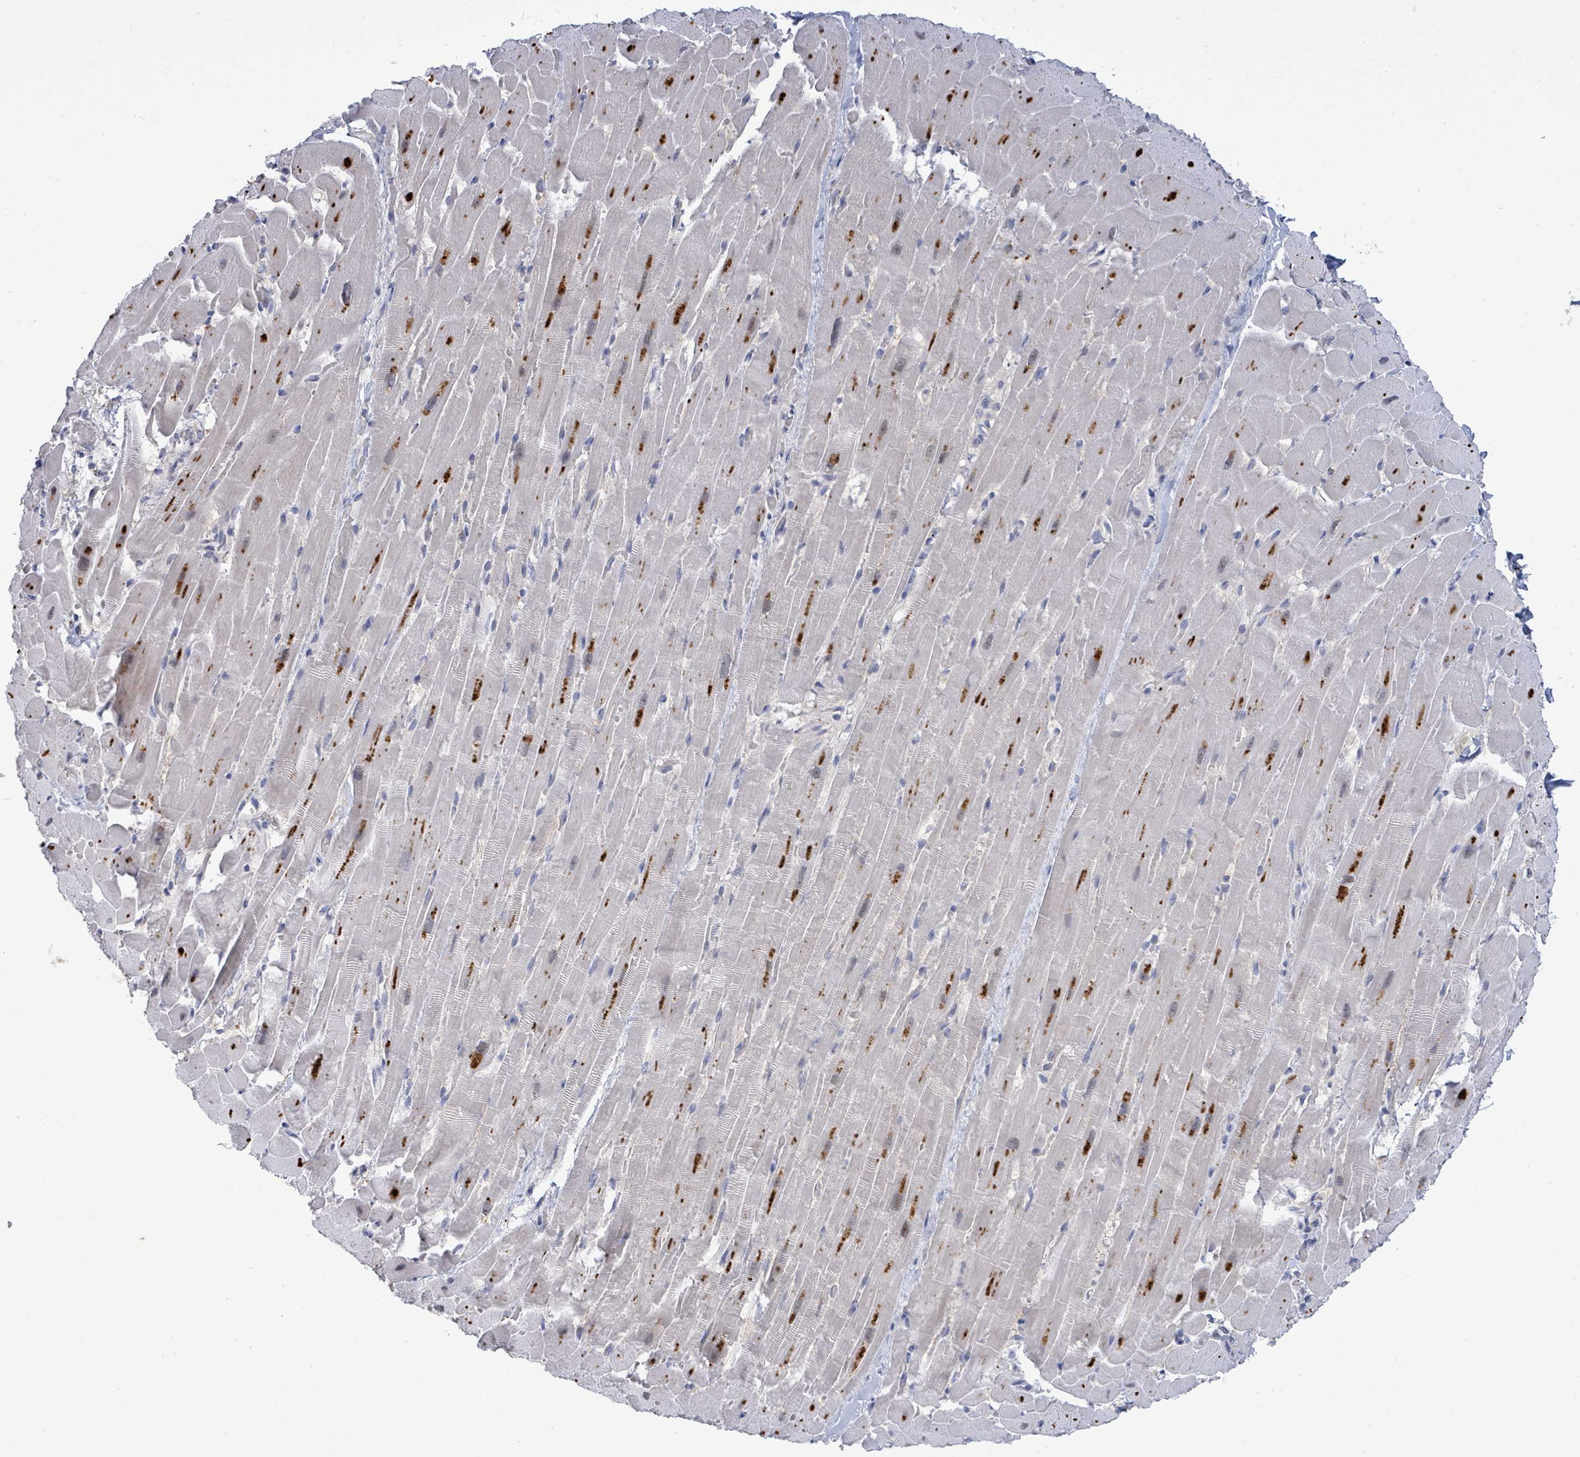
{"staining": {"intensity": "strong", "quantity": "25%-75%", "location": "cytoplasmic/membranous"}, "tissue": "heart muscle", "cell_type": "Cardiomyocytes", "image_type": "normal", "snomed": [{"axis": "morphology", "description": "Normal tissue, NOS"}, {"axis": "topography", "description": "Heart"}], "caption": "Human heart muscle stained for a protein (brown) exhibits strong cytoplasmic/membranous positive positivity in approximately 25%-75% of cardiomyocytes.", "gene": "CT45A10", "patient": {"sex": "male", "age": 37}}